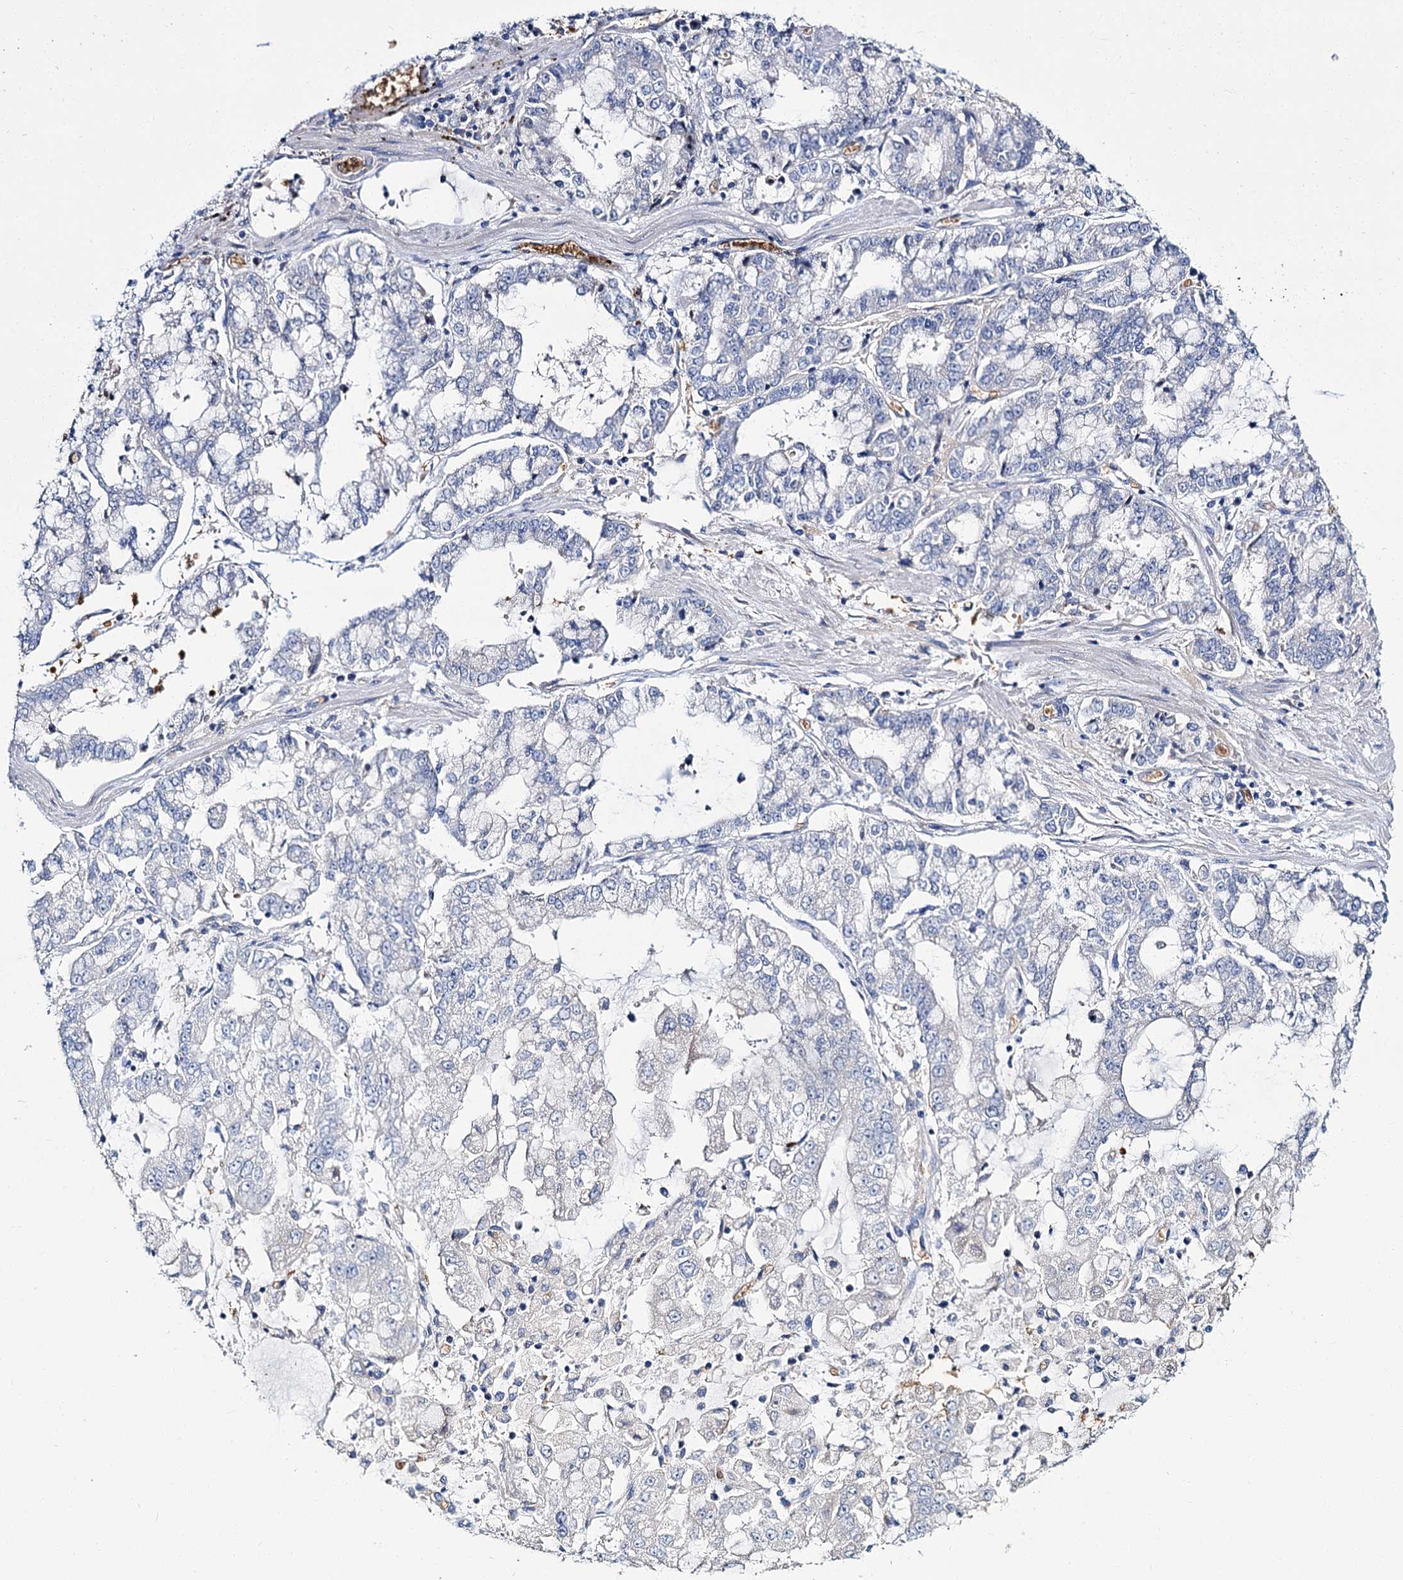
{"staining": {"intensity": "negative", "quantity": "none", "location": "none"}, "tissue": "stomach cancer", "cell_type": "Tumor cells", "image_type": "cancer", "snomed": [{"axis": "morphology", "description": "Adenocarcinoma, NOS"}, {"axis": "topography", "description": "Stomach"}], "caption": "Stomach cancer was stained to show a protein in brown. There is no significant positivity in tumor cells.", "gene": "ATG2A", "patient": {"sex": "male", "age": 76}}